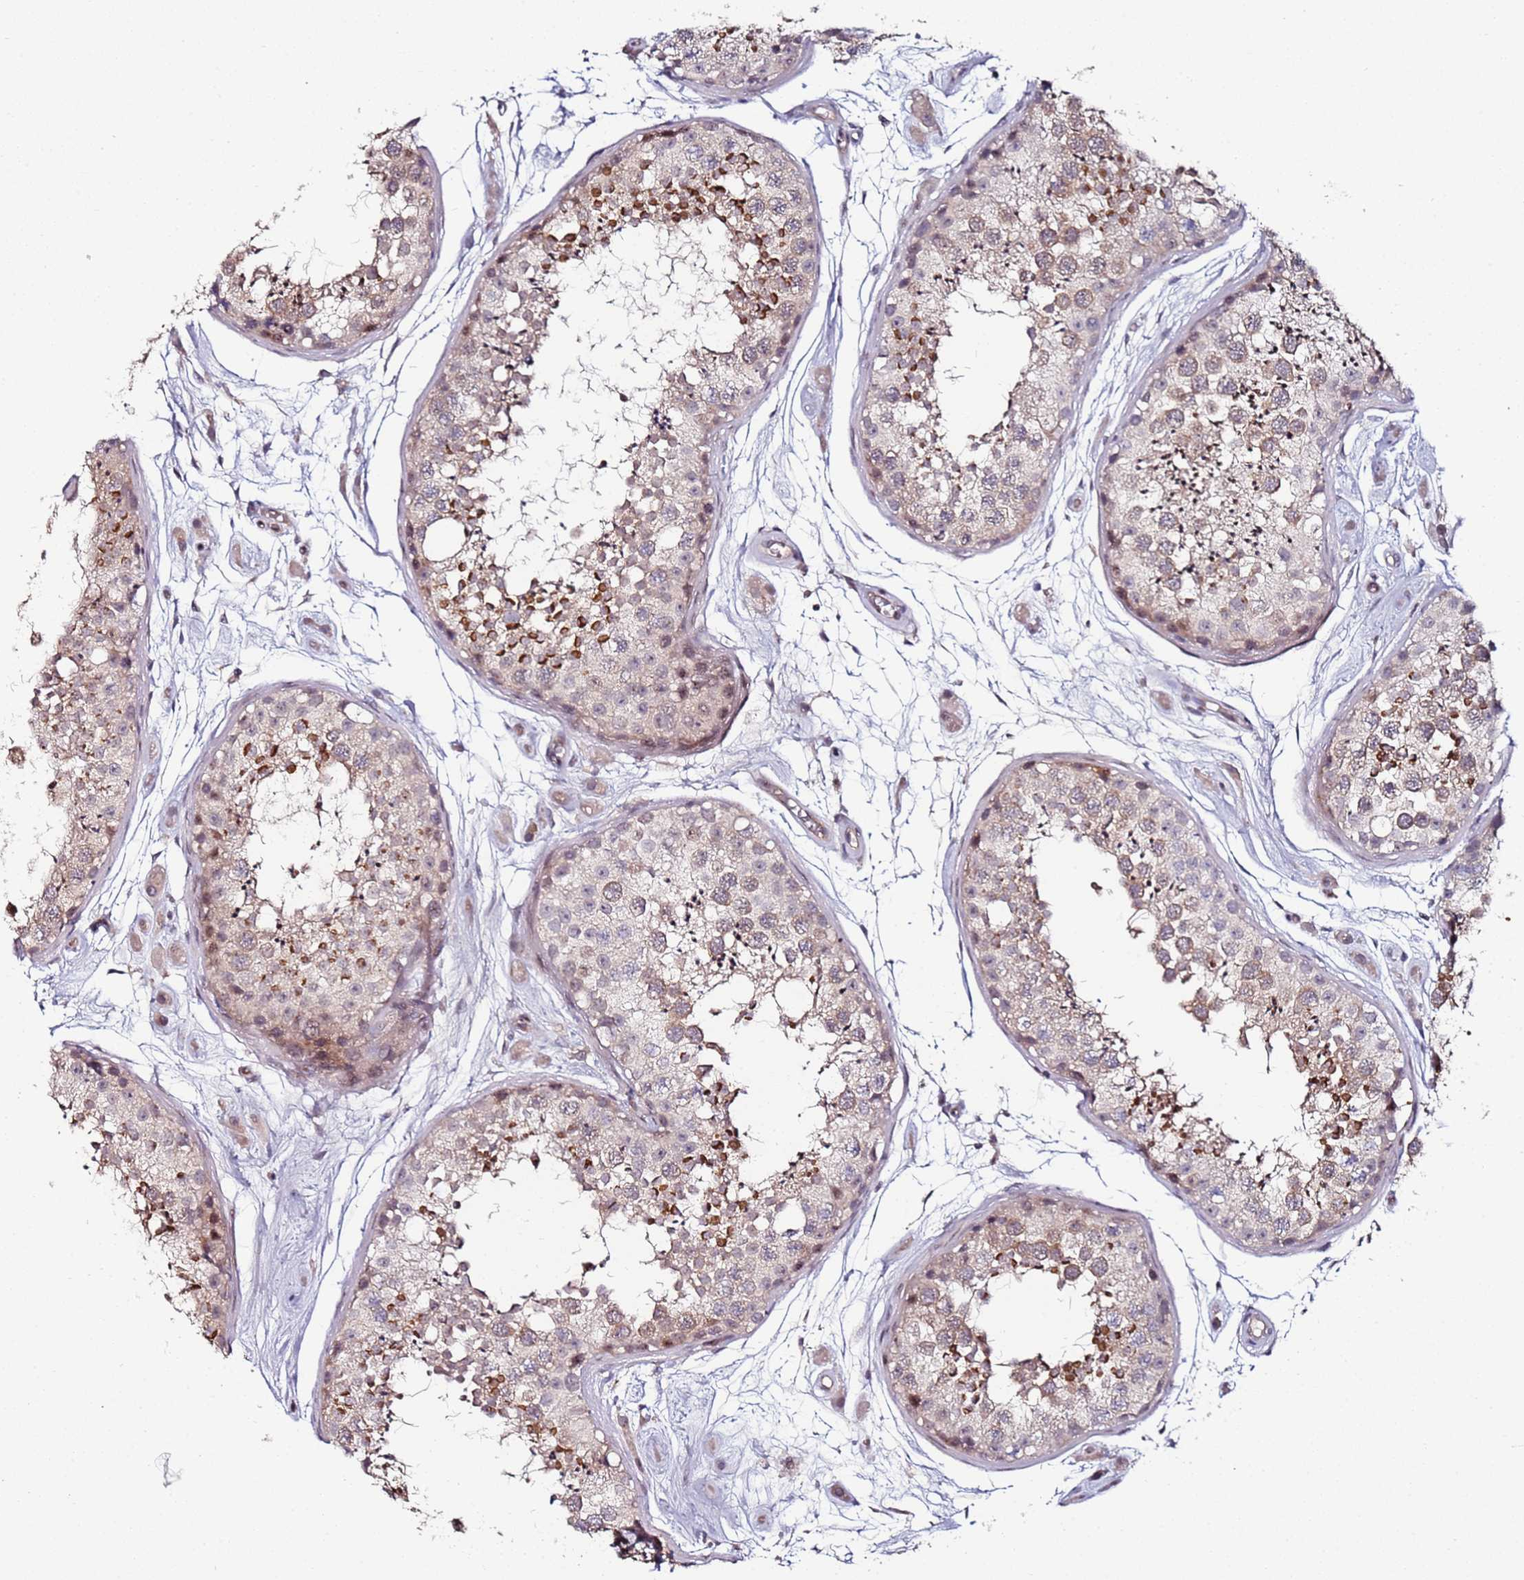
{"staining": {"intensity": "strong", "quantity": "<25%", "location": "cytoplasmic/membranous"}, "tissue": "testis", "cell_type": "Cells in seminiferous ducts", "image_type": "normal", "snomed": [{"axis": "morphology", "description": "Normal tissue, NOS"}, {"axis": "topography", "description": "Testis"}], "caption": "There is medium levels of strong cytoplasmic/membranous expression in cells in seminiferous ducts of normal testis, as demonstrated by immunohistochemical staining (brown color).", "gene": "DUSP28", "patient": {"sex": "male", "age": 25}}